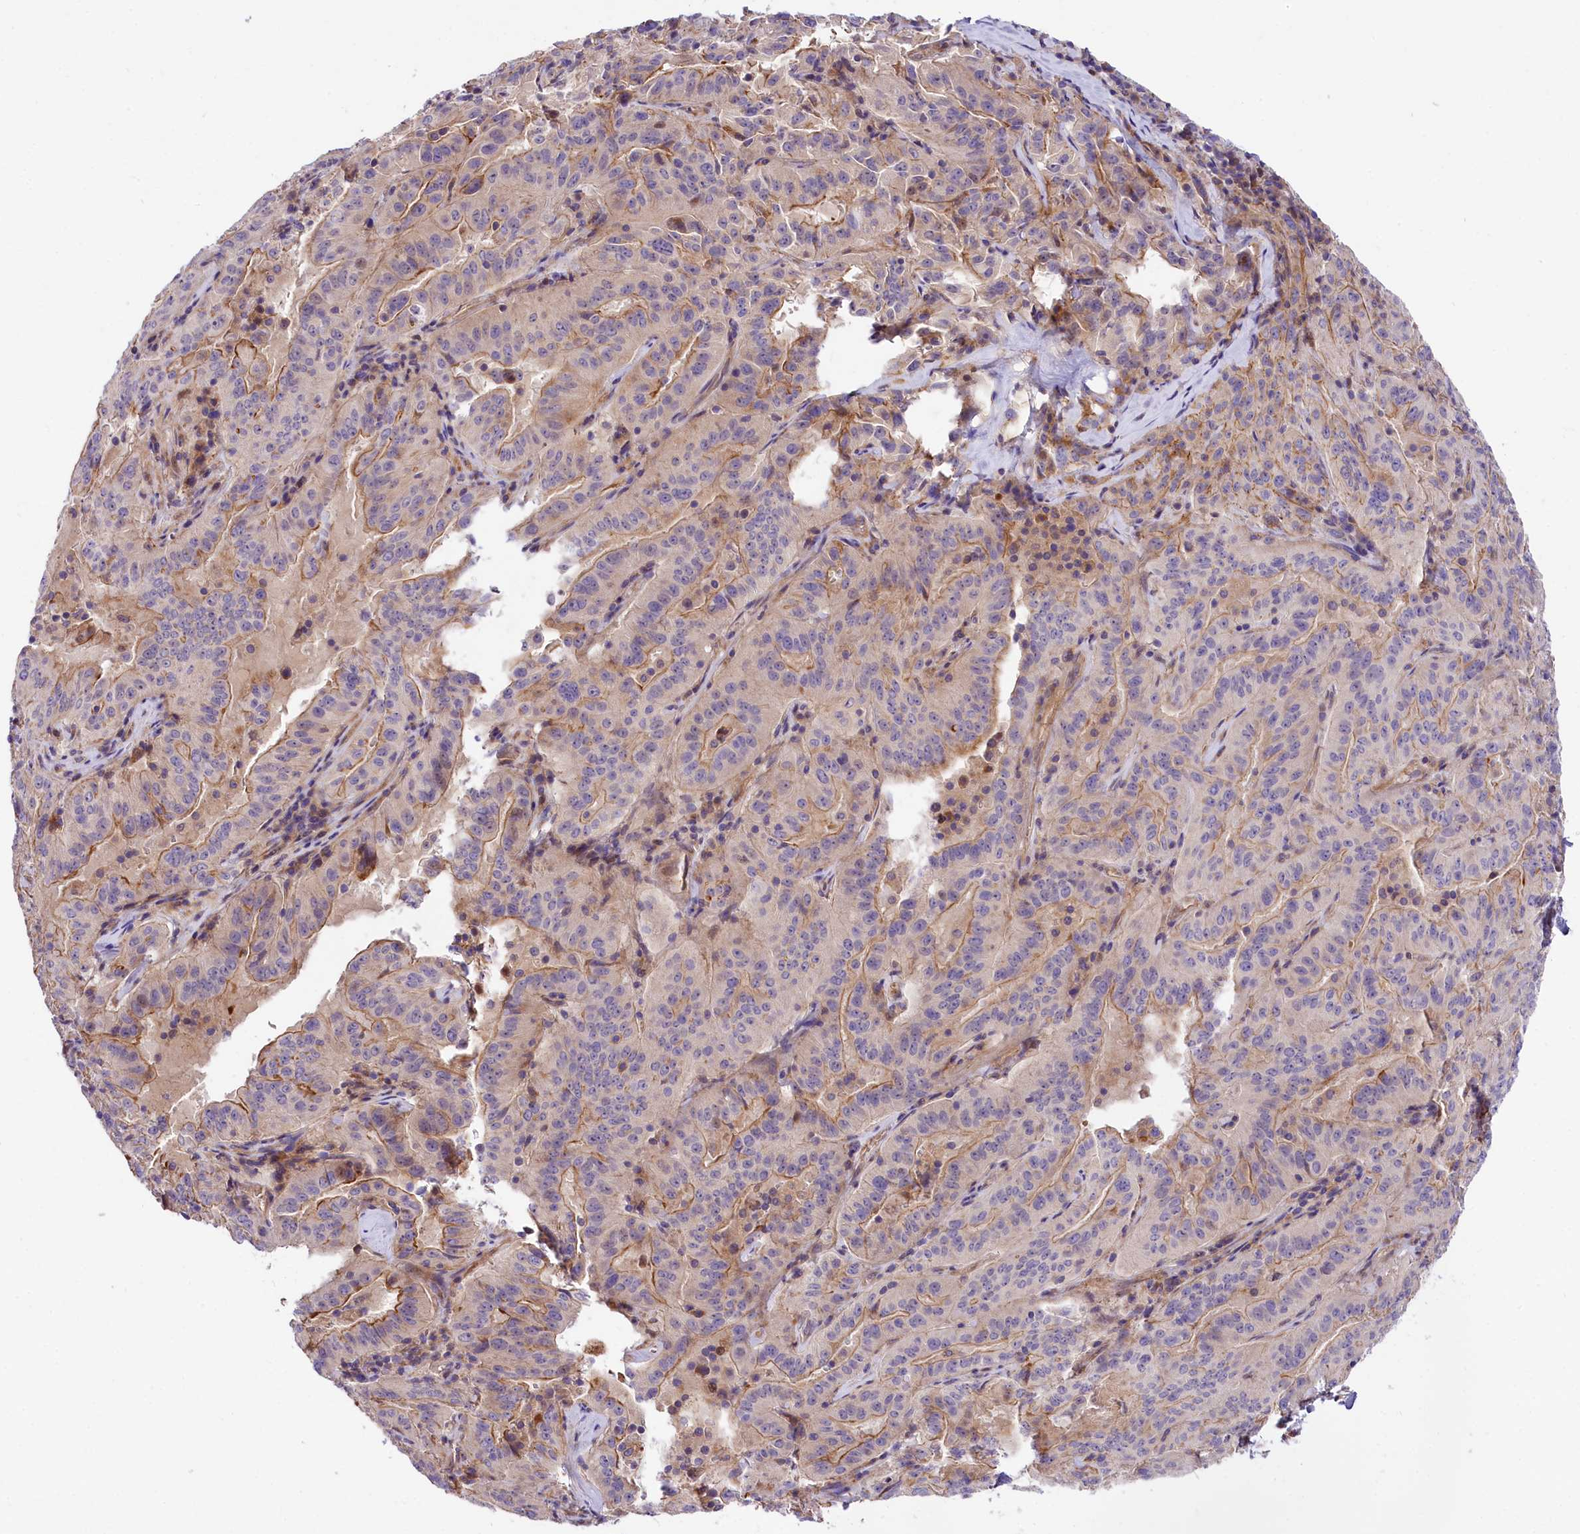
{"staining": {"intensity": "weak", "quantity": "25%-75%", "location": "cytoplasmic/membranous"}, "tissue": "pancreatic cancer", "cell_type": "Tumor cells", "image_type": "cancer", "snomed": [{"axis": "morphology", "description": "Adenocarcinoma, NOS"}, {"axis": "topography", "description": "Pancreas"}], "caption": "A brown stain shows weak cytoplasmic/membranous staining of a protein in human adenocarcinoma (pancreatic) tumor cells.", "gene": "ARMC6", "patient": {"sex": "male", "age": 63}}